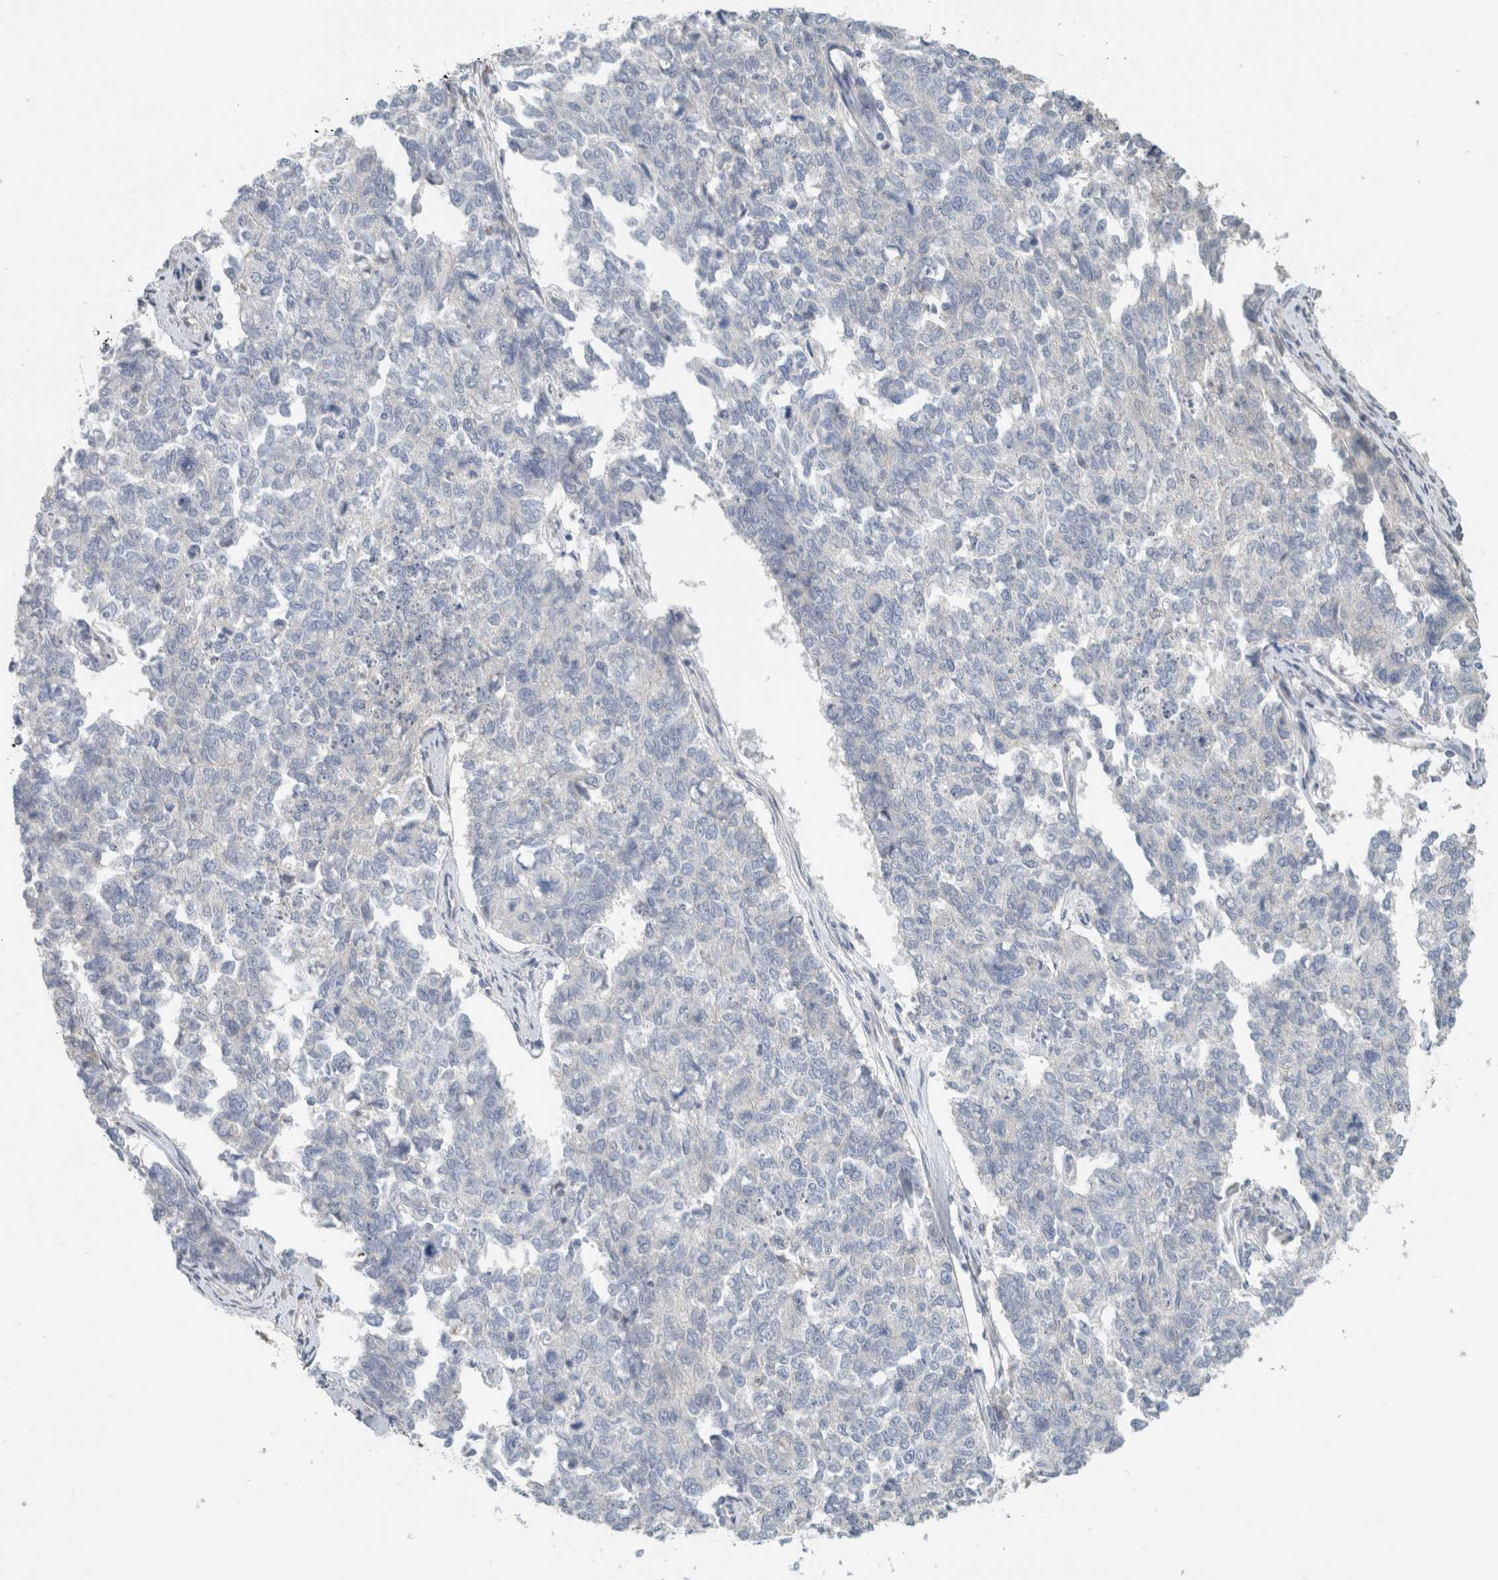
{"staining": {"intensity": "negative", "quantity": "none", "location": "none"}, "tissue": "cervical cancer", "cell_type": "Tumor cells", "image_type": "cancer", "snomed": [{"axis": "morphology", "description": "Squamous cell carcinoma, NOS"}, {"axis": "topography", "description": "Cervix"}], "caption": "Squamous cell carcinoma (cervical) was stained to show a protein in brown. There is no significant positivity in tumor cells. Brightfield microscopy of immunohistochemistry stained with DAB (brown) and hematoxylin (blue), captured at high magnification.", "gene": "ERCC6L2", "patient": {"sex": "female", "age": 63}}